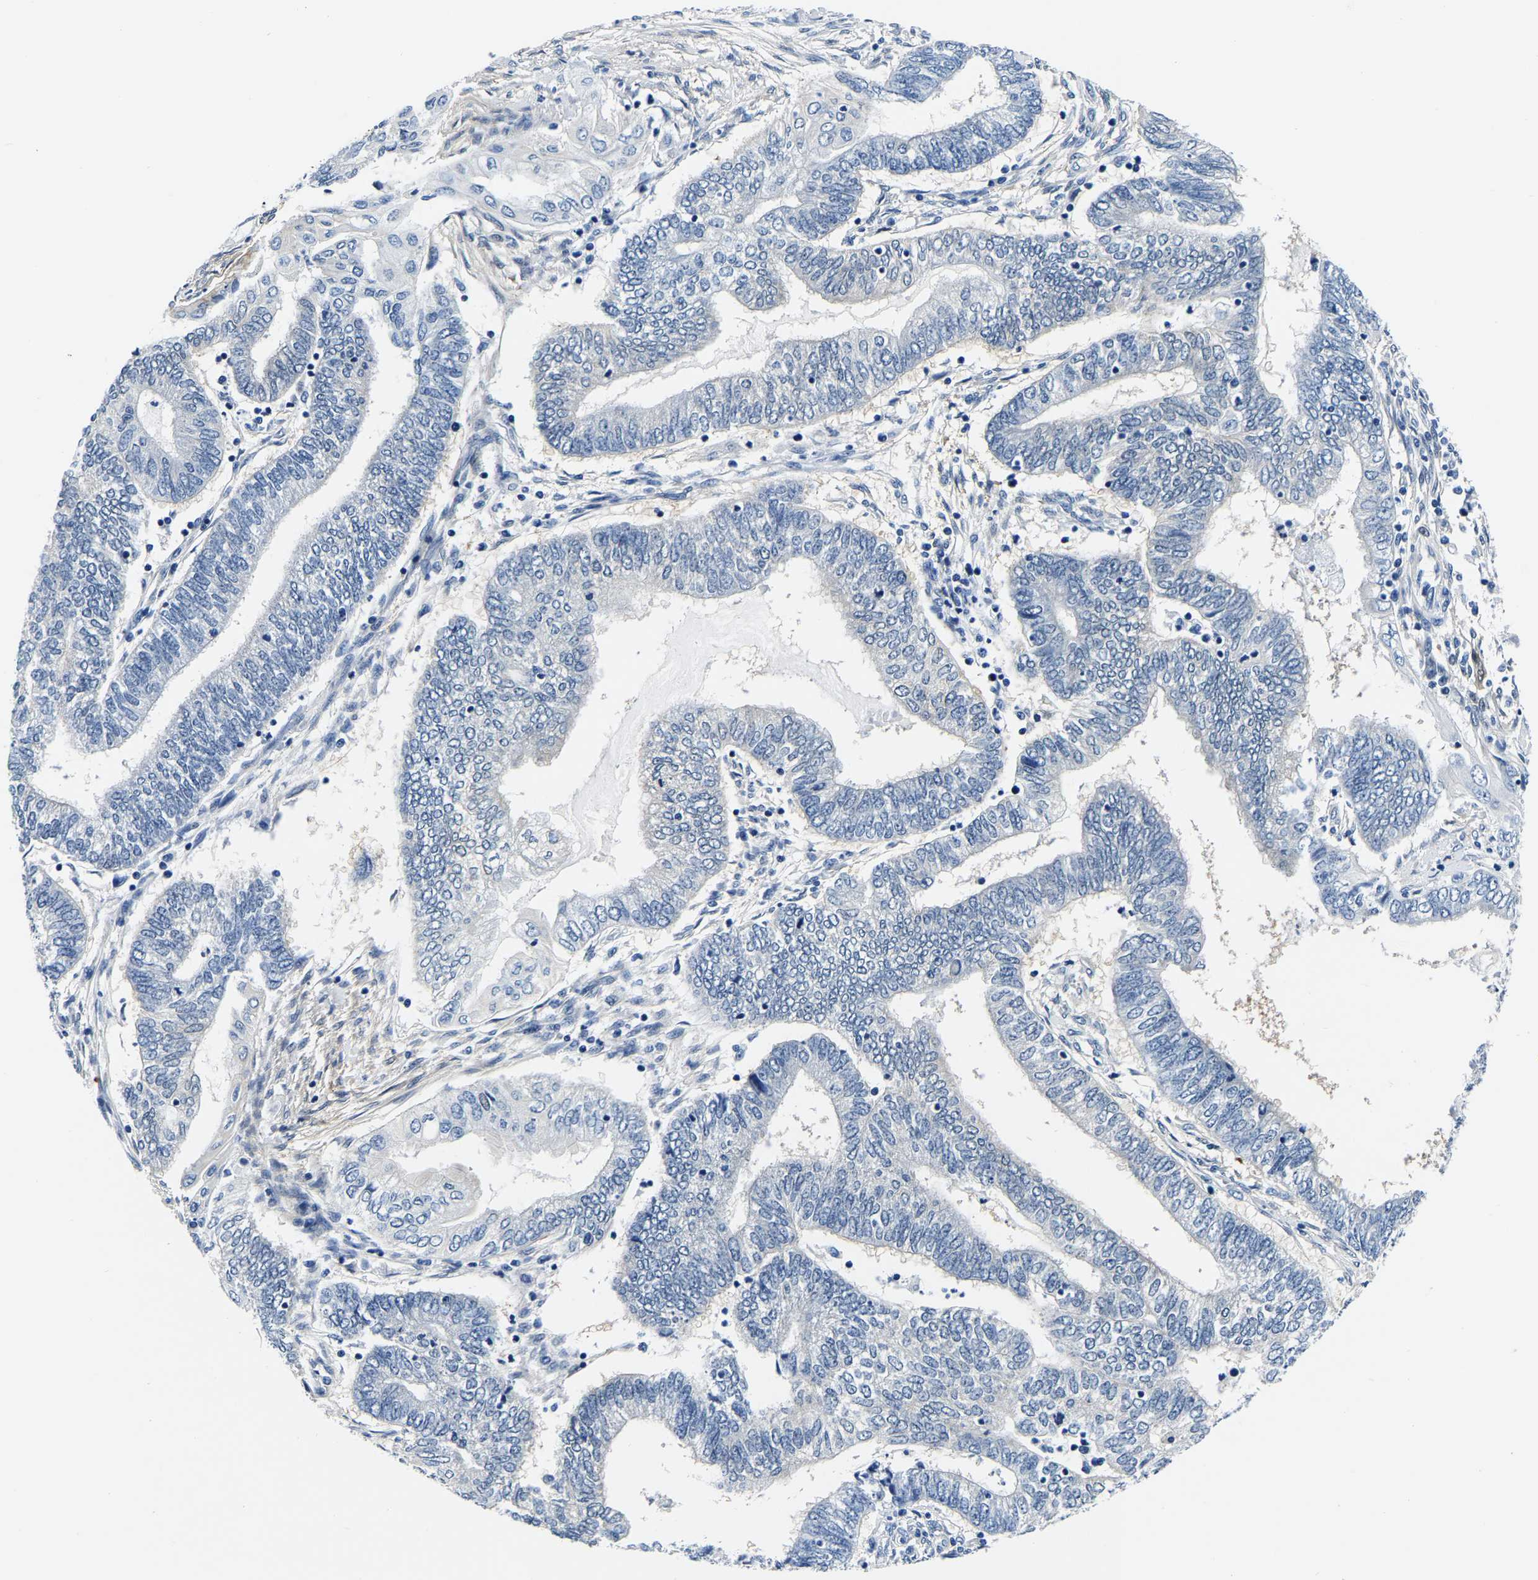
{"staining": {"intensity": "negative", "quantity": "none", "location": "none"}, "tissue": "endometrial cancer", "cell_type": "Tumor cells", "image_type": "cancer", "snomed": [{"axis": "morphology", "description": "Adenocarcinoma, NOS"}, {"axis": "topography", "description": "Uterus"}, {"axis": "topography", "description": "Endometrium"}], "caption": "The micrograph displays no staining of tumor cells in endometrial cancer (adenocarcinoma).", "gene": "ACO1", "patient": {"sex": "female", "age": 70}}